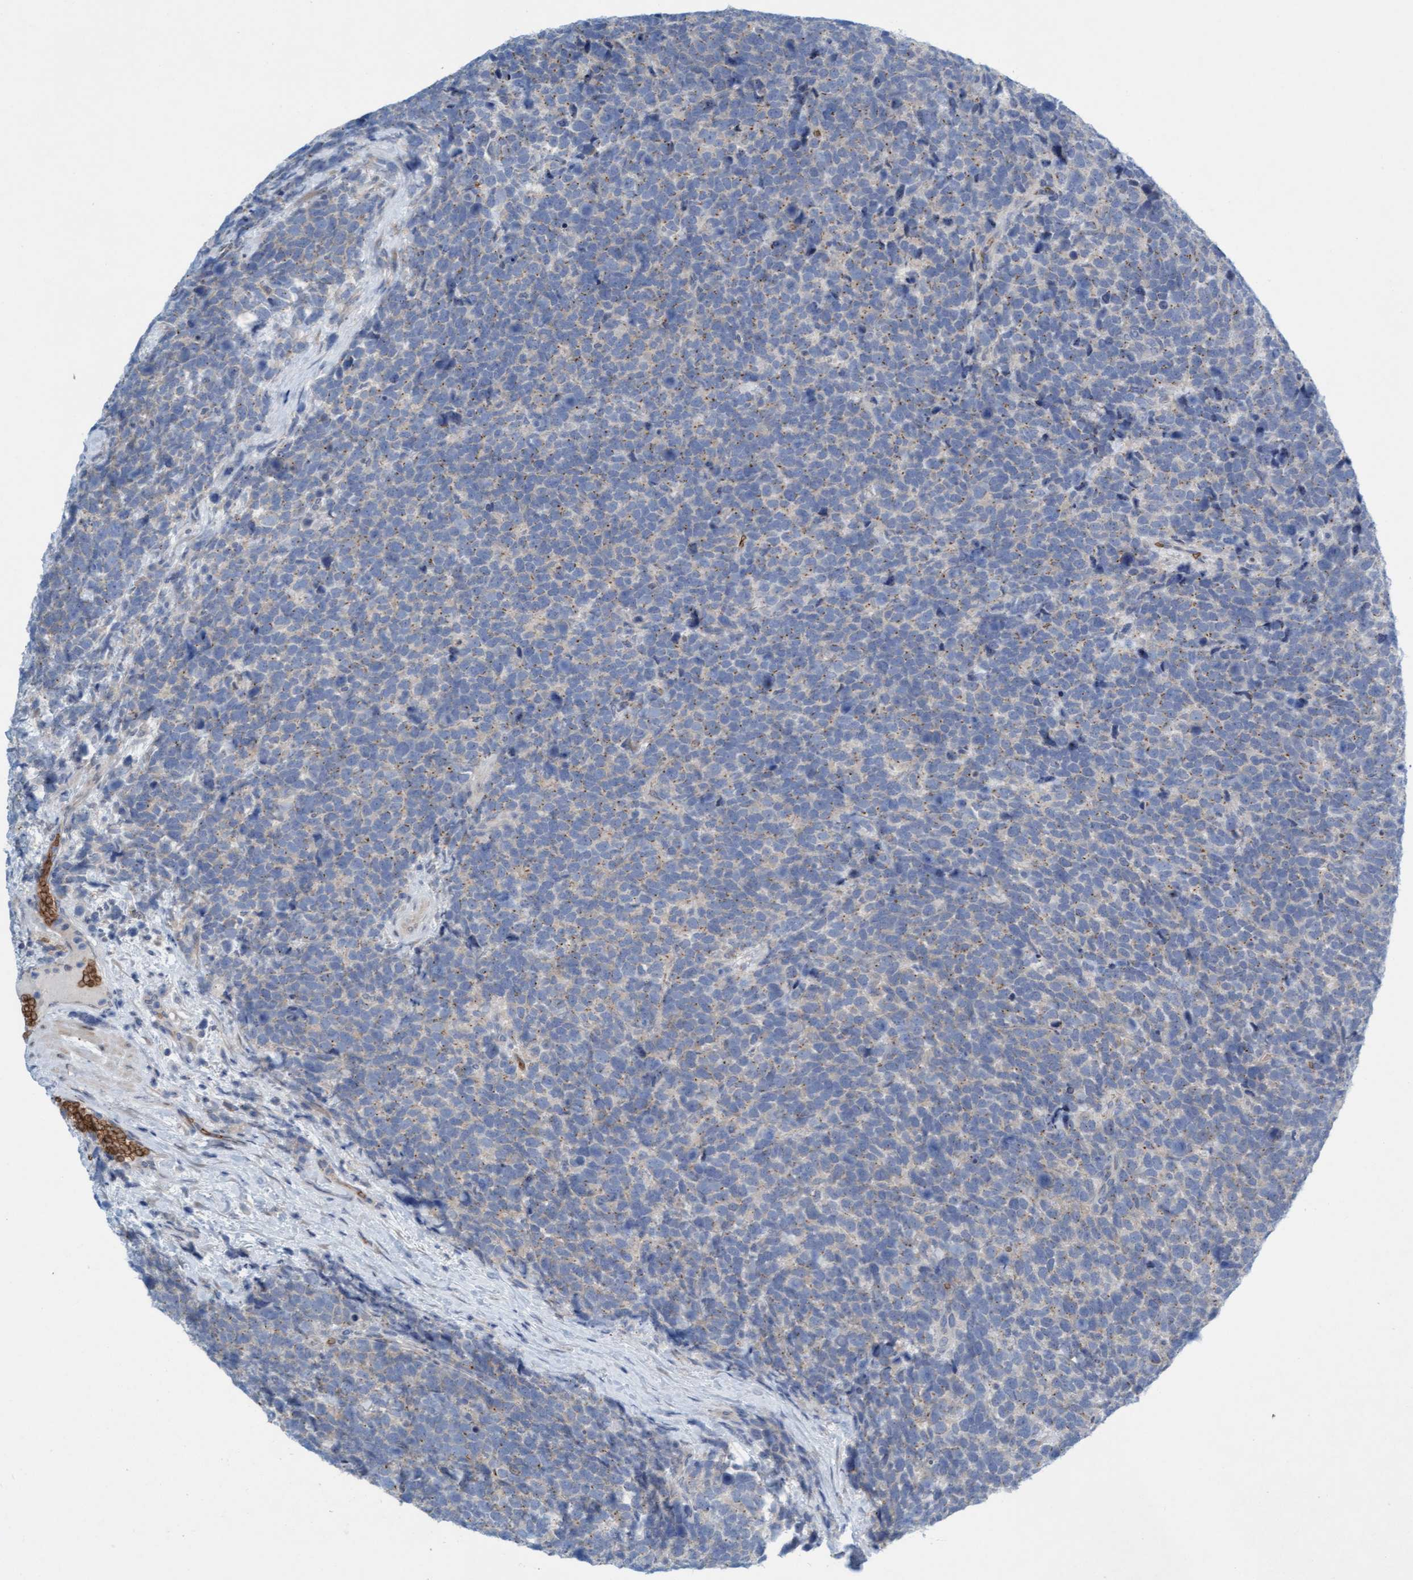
{"staining": {"intensity": "negative", "quantity": "none", "location": "none"}, "tissue": "urothelial cancer", "cell_type": "Tumor cells", "image_type": "cancer", "snomed": [{"axis": "morphology", "description": "Urothelial carcinoma, High grade"}, {"axis": "topography", "description": "Urinary bladder"}], "caption": "Tumor cells show no significant protein expression in urothelial cancer.", "gene": "SPEM2", "patient": {"sex": "female", "age": 82}}